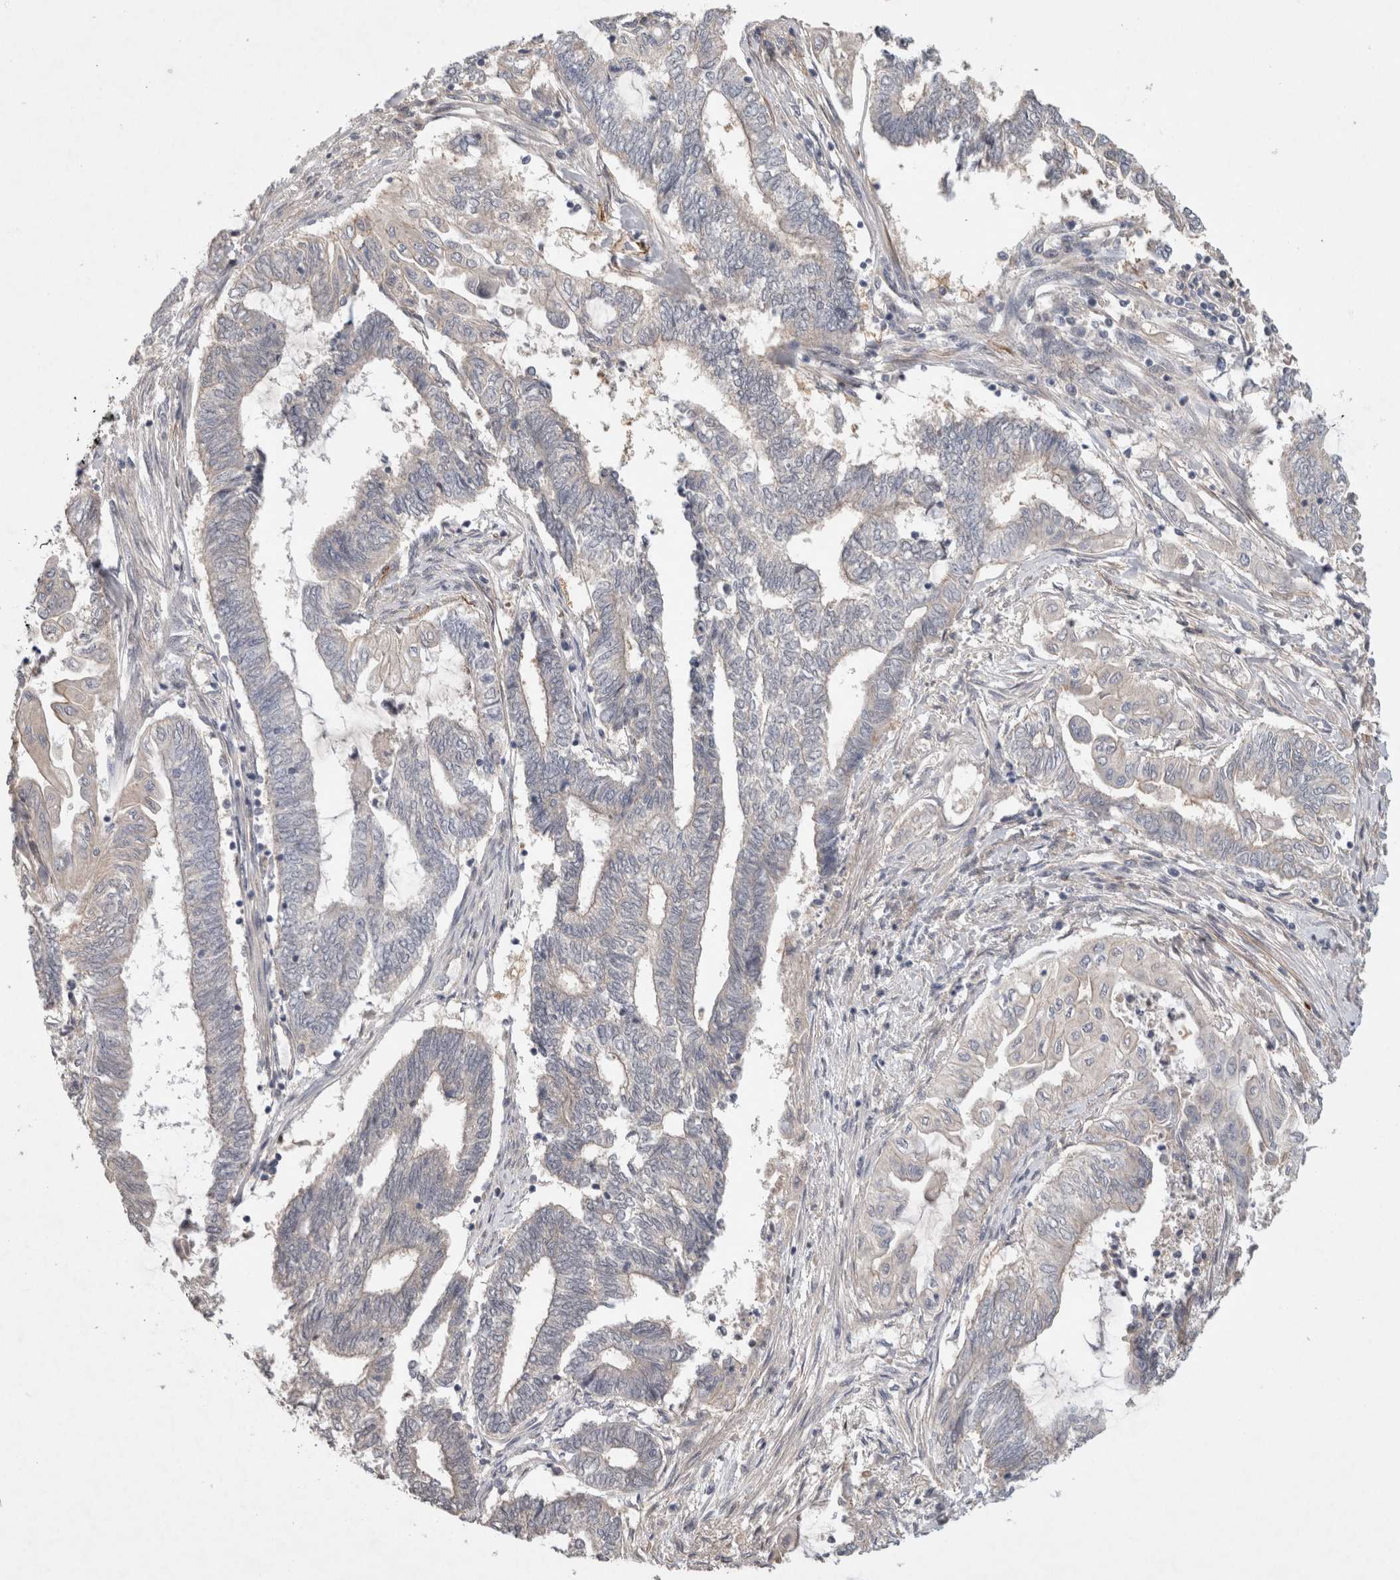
{"staining": {"intensity": "negative", "quantity": "none", "location": "none"}, "tissue": "endometrial cancer", "cell_type": "Tumor cells", "image_type": "cancer", "snomed": [{"axis": "morphology", "description": "Adenocarcinoma, NOS"}, {"axis": "topography", "description": "Uterus"}, {"axis": "topography", "description": "Endometrium"}], "caption": "An IHC micrograph of adenocarcinoma (endometrial) is shown. There is no staining in tumor cells of adenocarcinoma (endometrial).", "gene": "CERS3", "patient": {"sex": "female", "age": 70}}